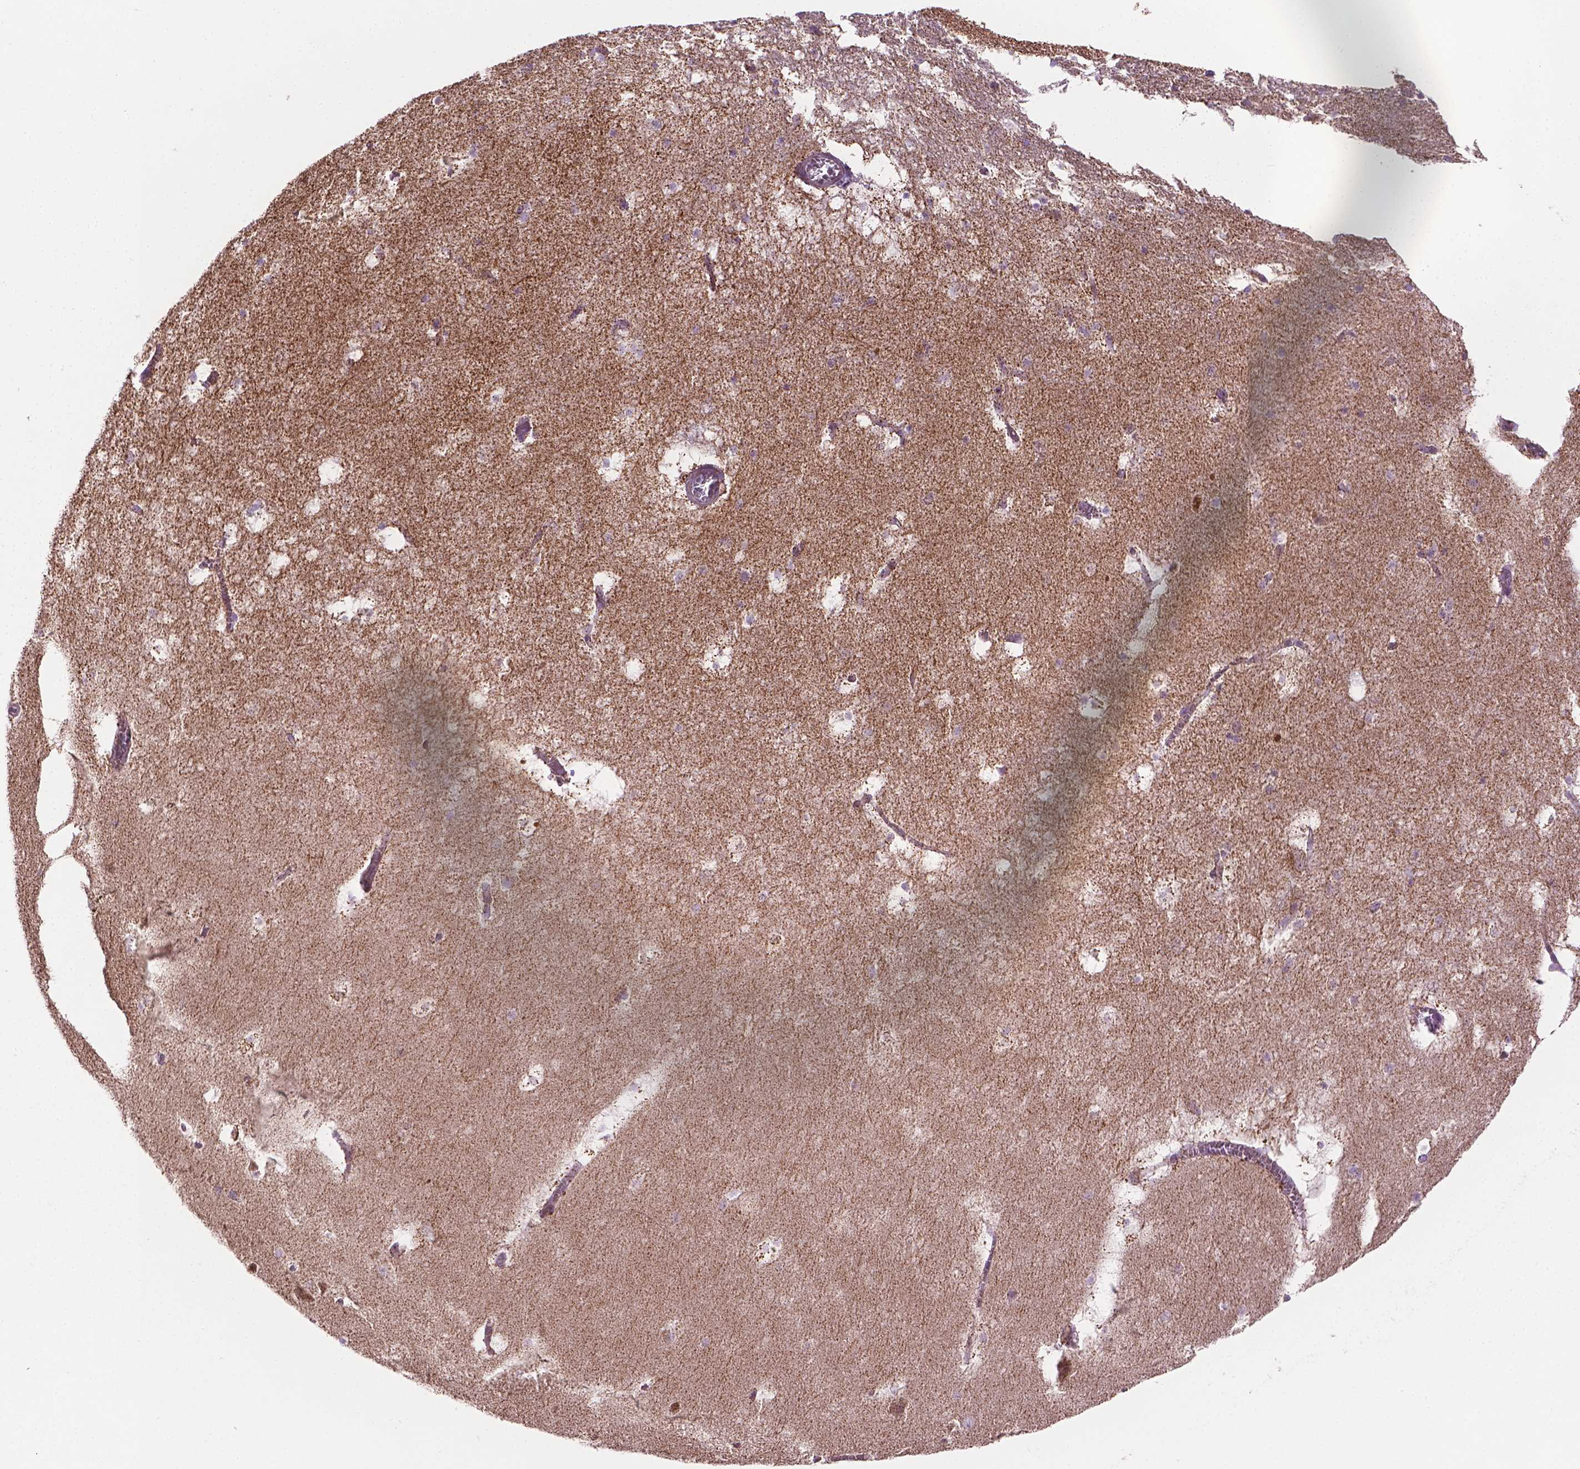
{"staining": {"intensity": "weak", "quantity": ">75%", "location": "cytoplasmic/membranous"}, "tissue": "hippocampus", "cell_type": "Glial cells", "image_type": "normal", "snomed": [{"axis": "morphology", "description": "Normal tissue, NOS"}, {"axis": "topography", "description": "Hippocampus"}], "caption": "An IHC histopathology image of benign tissue is shown. Protein staining in brown labels weak cytoplasmic/membranous positivity in hippocampus within glial cells.", "gene": "PIBF1", "patient": {"sex": "male", "age": 45}}